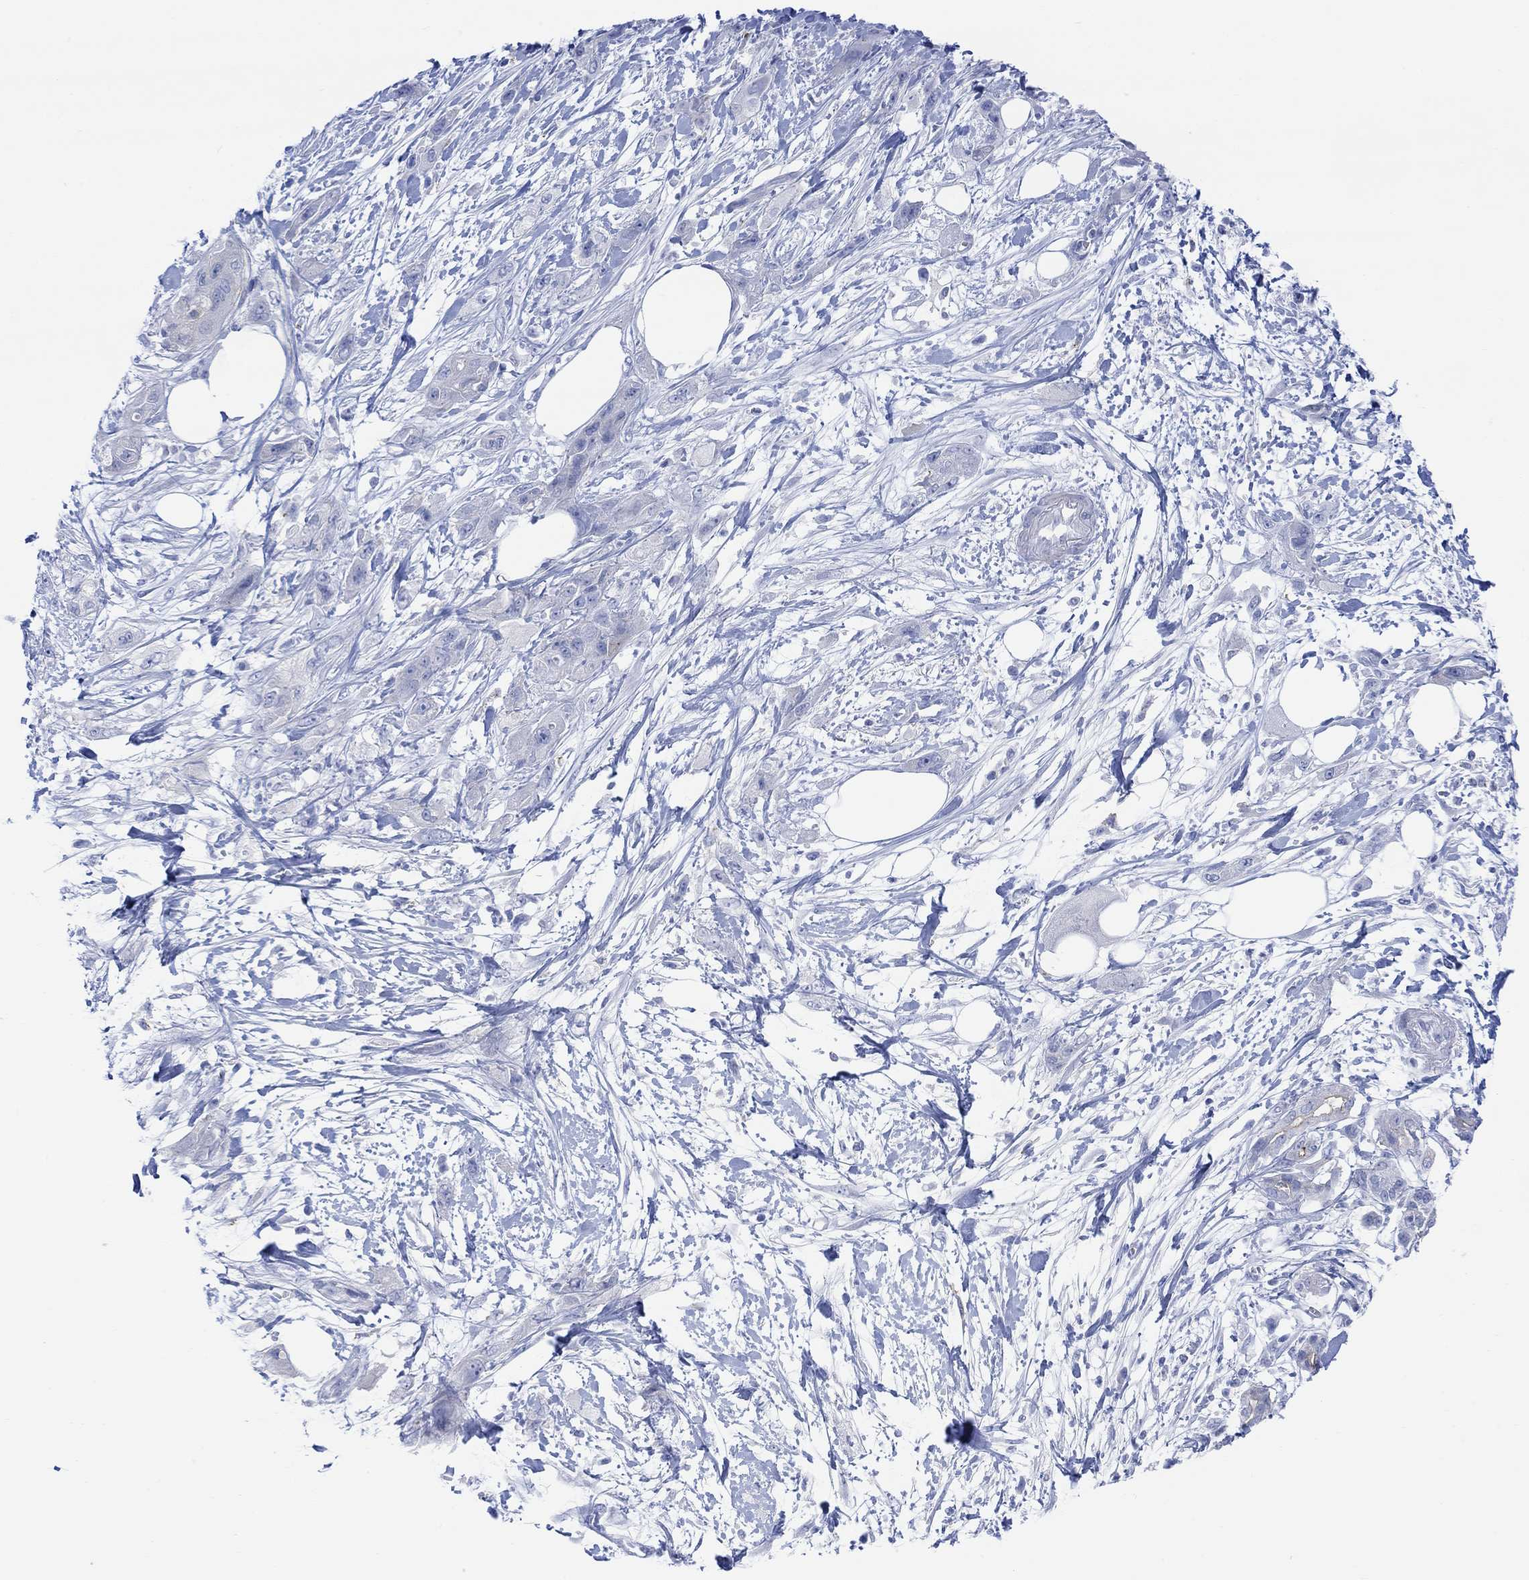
{"staining": {"intensity": "negative", "quantity": "none", "location": "none"}, "tissue": "pancreatic cancer", "cell_type": "Tumor cells", "image_type": "cancer", "snomed": [{"axis": "morphology", "description": "Adenocarcinoma, NOS"}, {"axis": "topography", "description": "Pancreas"}], "caption": "DAB (3,3'-diaminobenzidine) immunohistochemical staining of human pancreatic adenocarcinoma displays no significant positivity in tumor cells.", "gene": "TLDC2", "patient": {"sex": "male", "age": 72}}